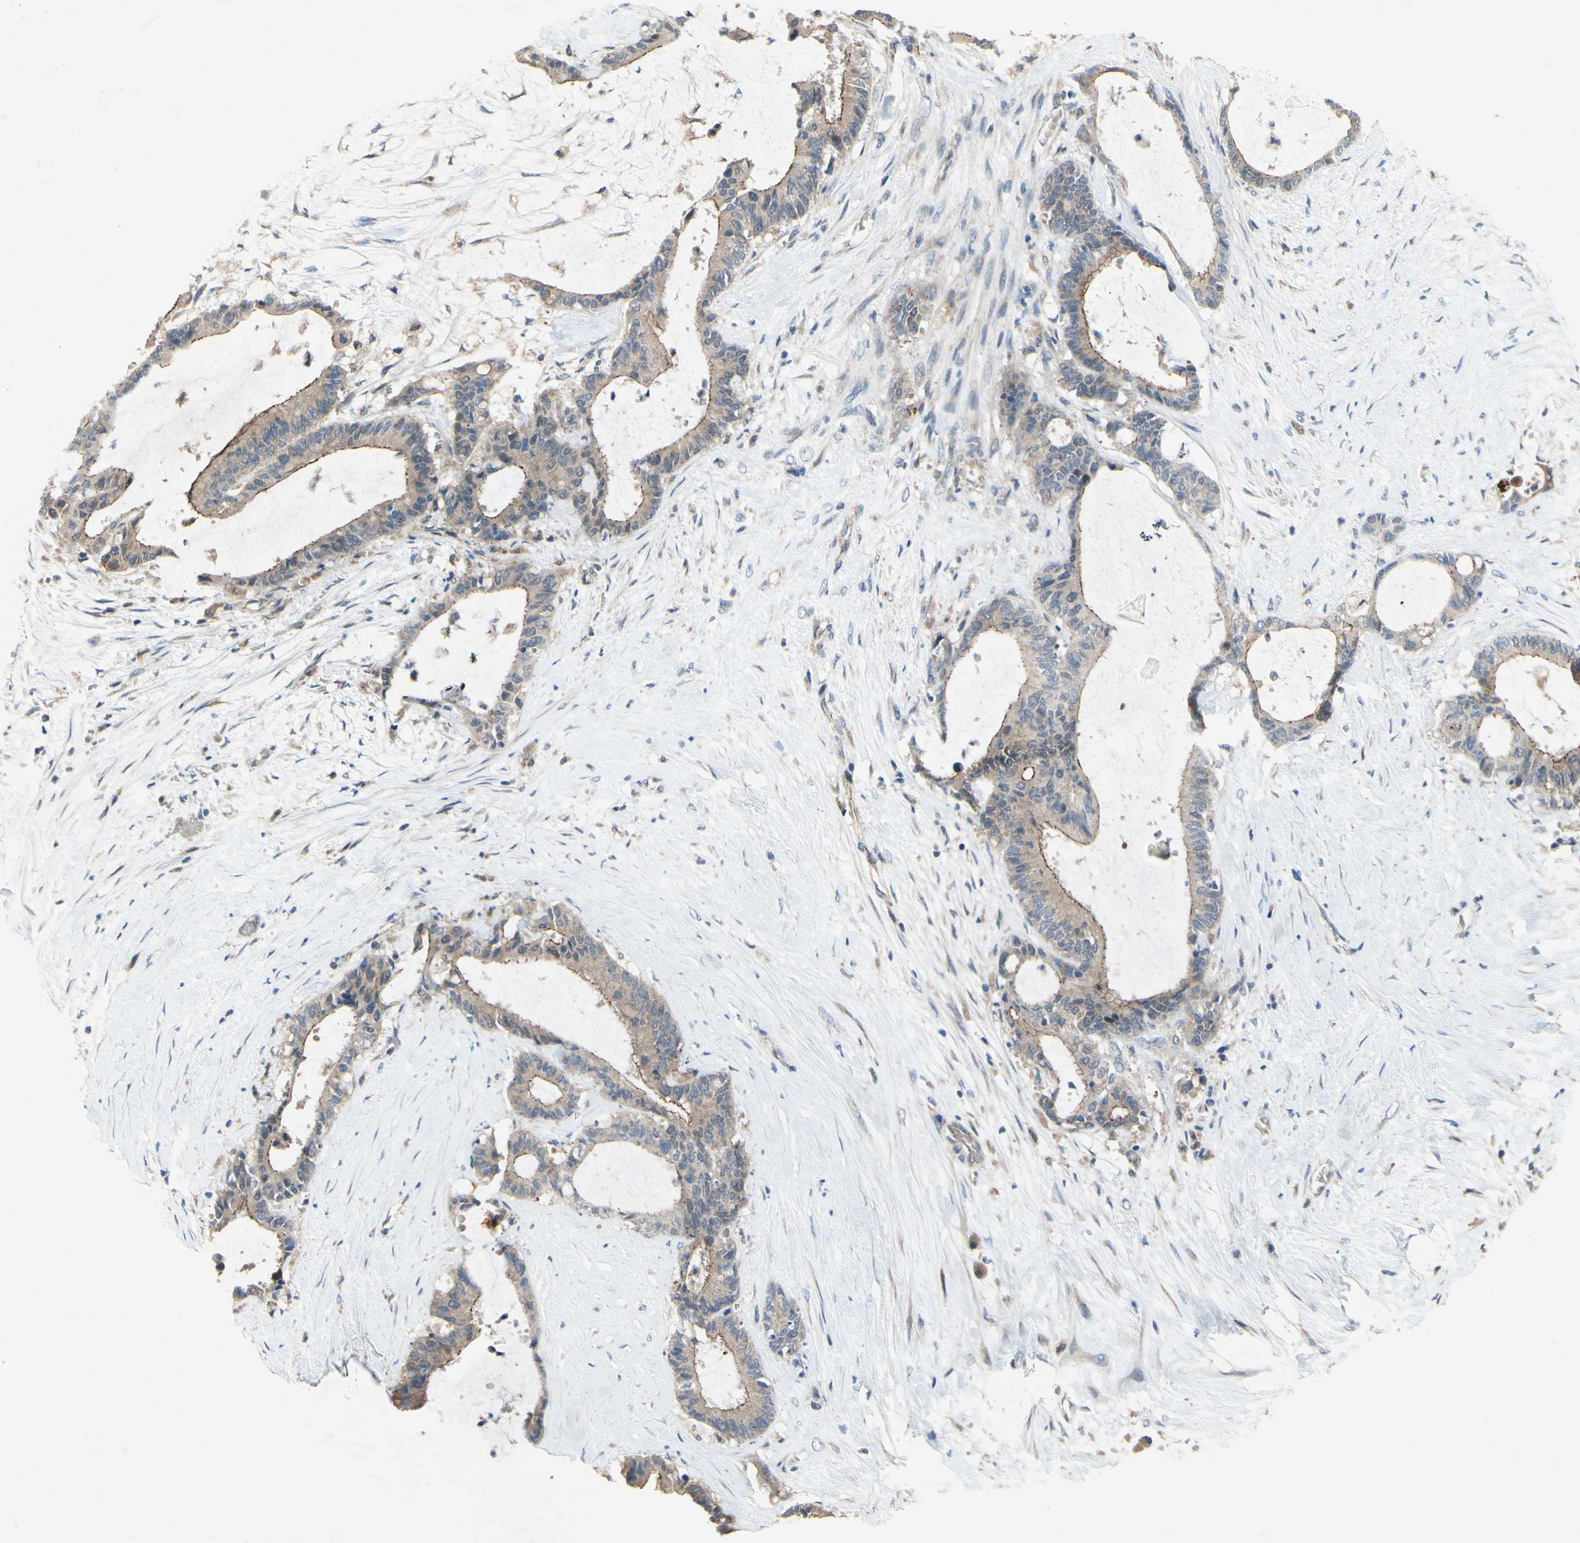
{"staining": {"intensity": "strong", "quantity": "<25%", "location": "cytoplasmic/membranous"}, "tissue": "liver cancer", "cell_type": "Tumor cells", "image_type": "cancer", "snomed": [{"axis": "morphology", "description": "Cholangiocarcinoma"}, {"axis": "topography", "description": "Liver"}], "caption": "There is medium levels of strong cytoplasmic/membranous expression in tumor cells of cholangiocarcinoma (liver), as demonstrated by immunohistochemical staining (brown color).", "gene": "PDGFB", "patient": {"sex": "female", "age": 73}}